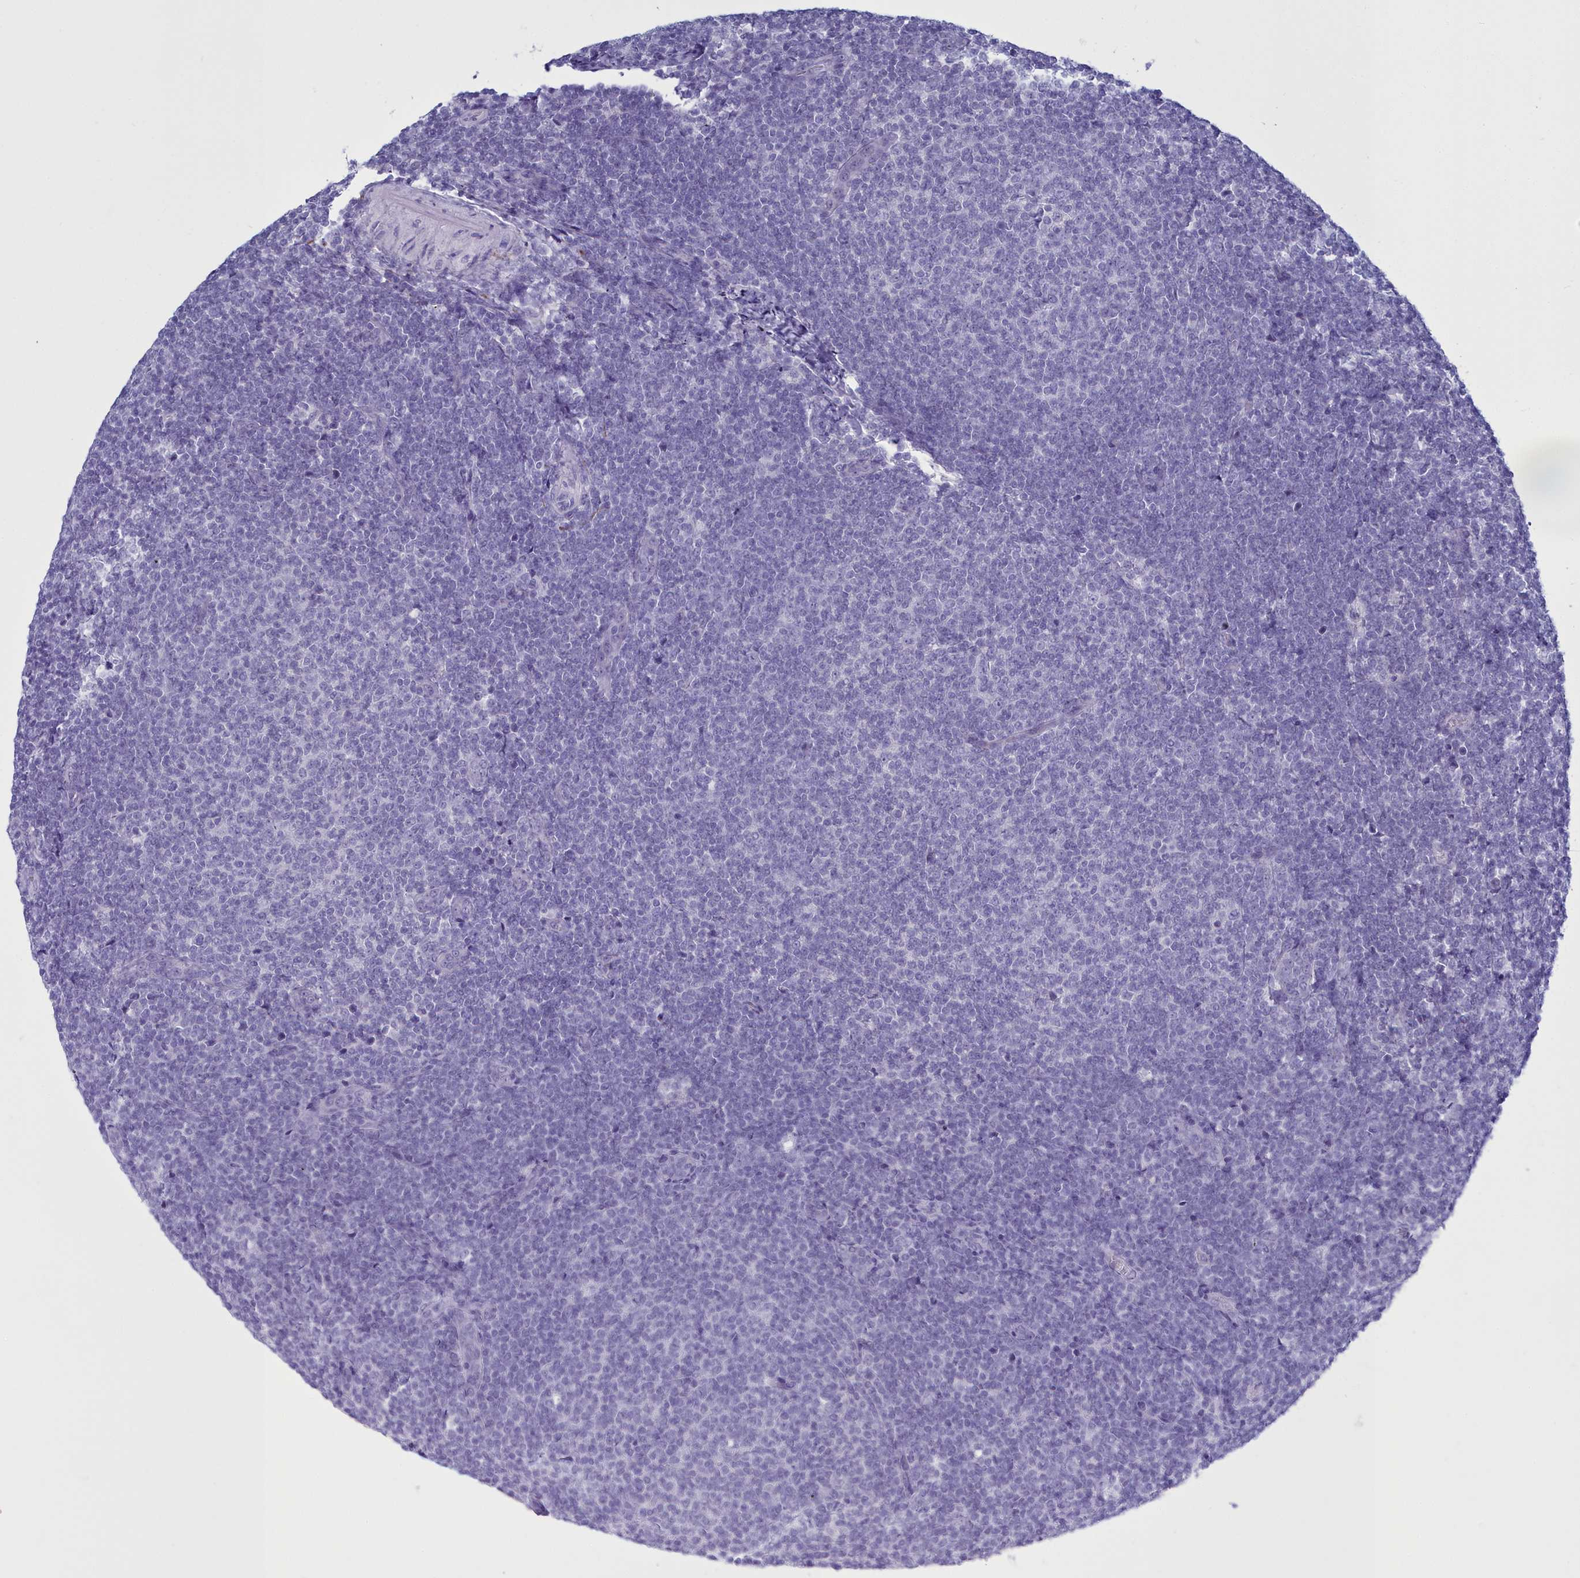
{"staining": {"intensity": "negative", "quantity": "none", "location": "none"}, "tissue": "lymphoma", "cell_type": "Tumor cells", "image_type": "cancer", "snomed": [{"axis": "morphology", "description": "Malignant lymphoma, non-Hodgkin's type, Low grade"}, {"axis": "topography", "description": "Lymph node"}], "caption": "An IHC image of malignant lymphoma, non-Hodgkin's type (low-grade) is shown. There is no staining in tumor cells of malignant lymphoma, non-Hodgkin's type (low-grade).", "gene": "MAP6", "patient": {"sex": "male", "age": 66}}